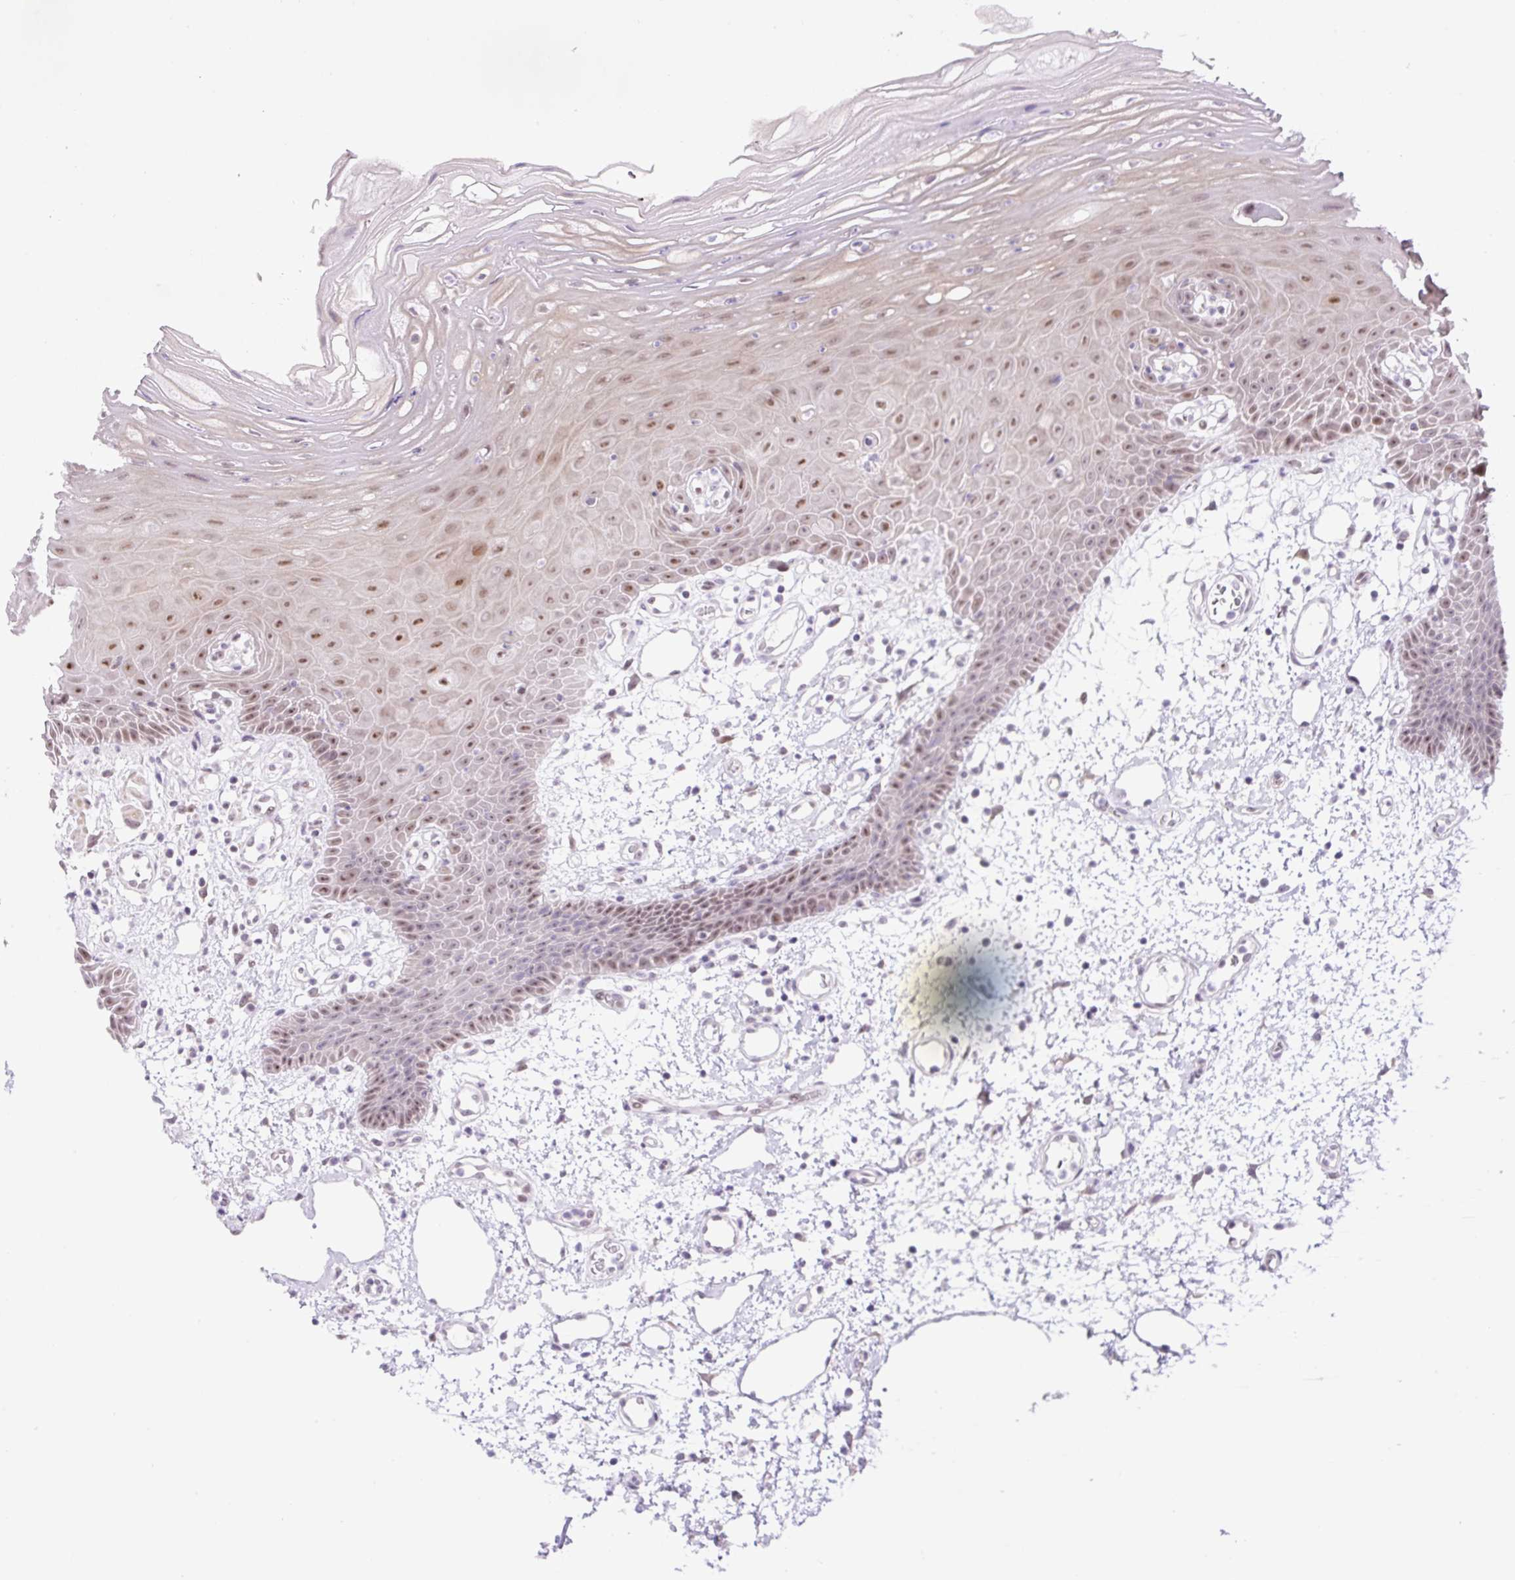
{"staining": {"intensity": "moderate", "quantity": "25%-75%", "location": "nuclear"}, "tissue": "oral mucosa", "cell_type": "Squamous epithelial cells", "image_type": "normal", "snomed": [{"axis": "morphology", "description": "Normal tissue, NOS"}, {"axis": "topography", "description": "Oral tissue"}], "caption": "IHC of benign oral mucosa displays medium levels of moderate nuclear expression in about 25%-75% of squamous epithelial cells. Using DAB (brown) and hematoxylin (blue) stains, captured at high magnification using brightfield microscopy.", "gene": "TAF1A", "patient": {"sex": "female", "age": 59}}